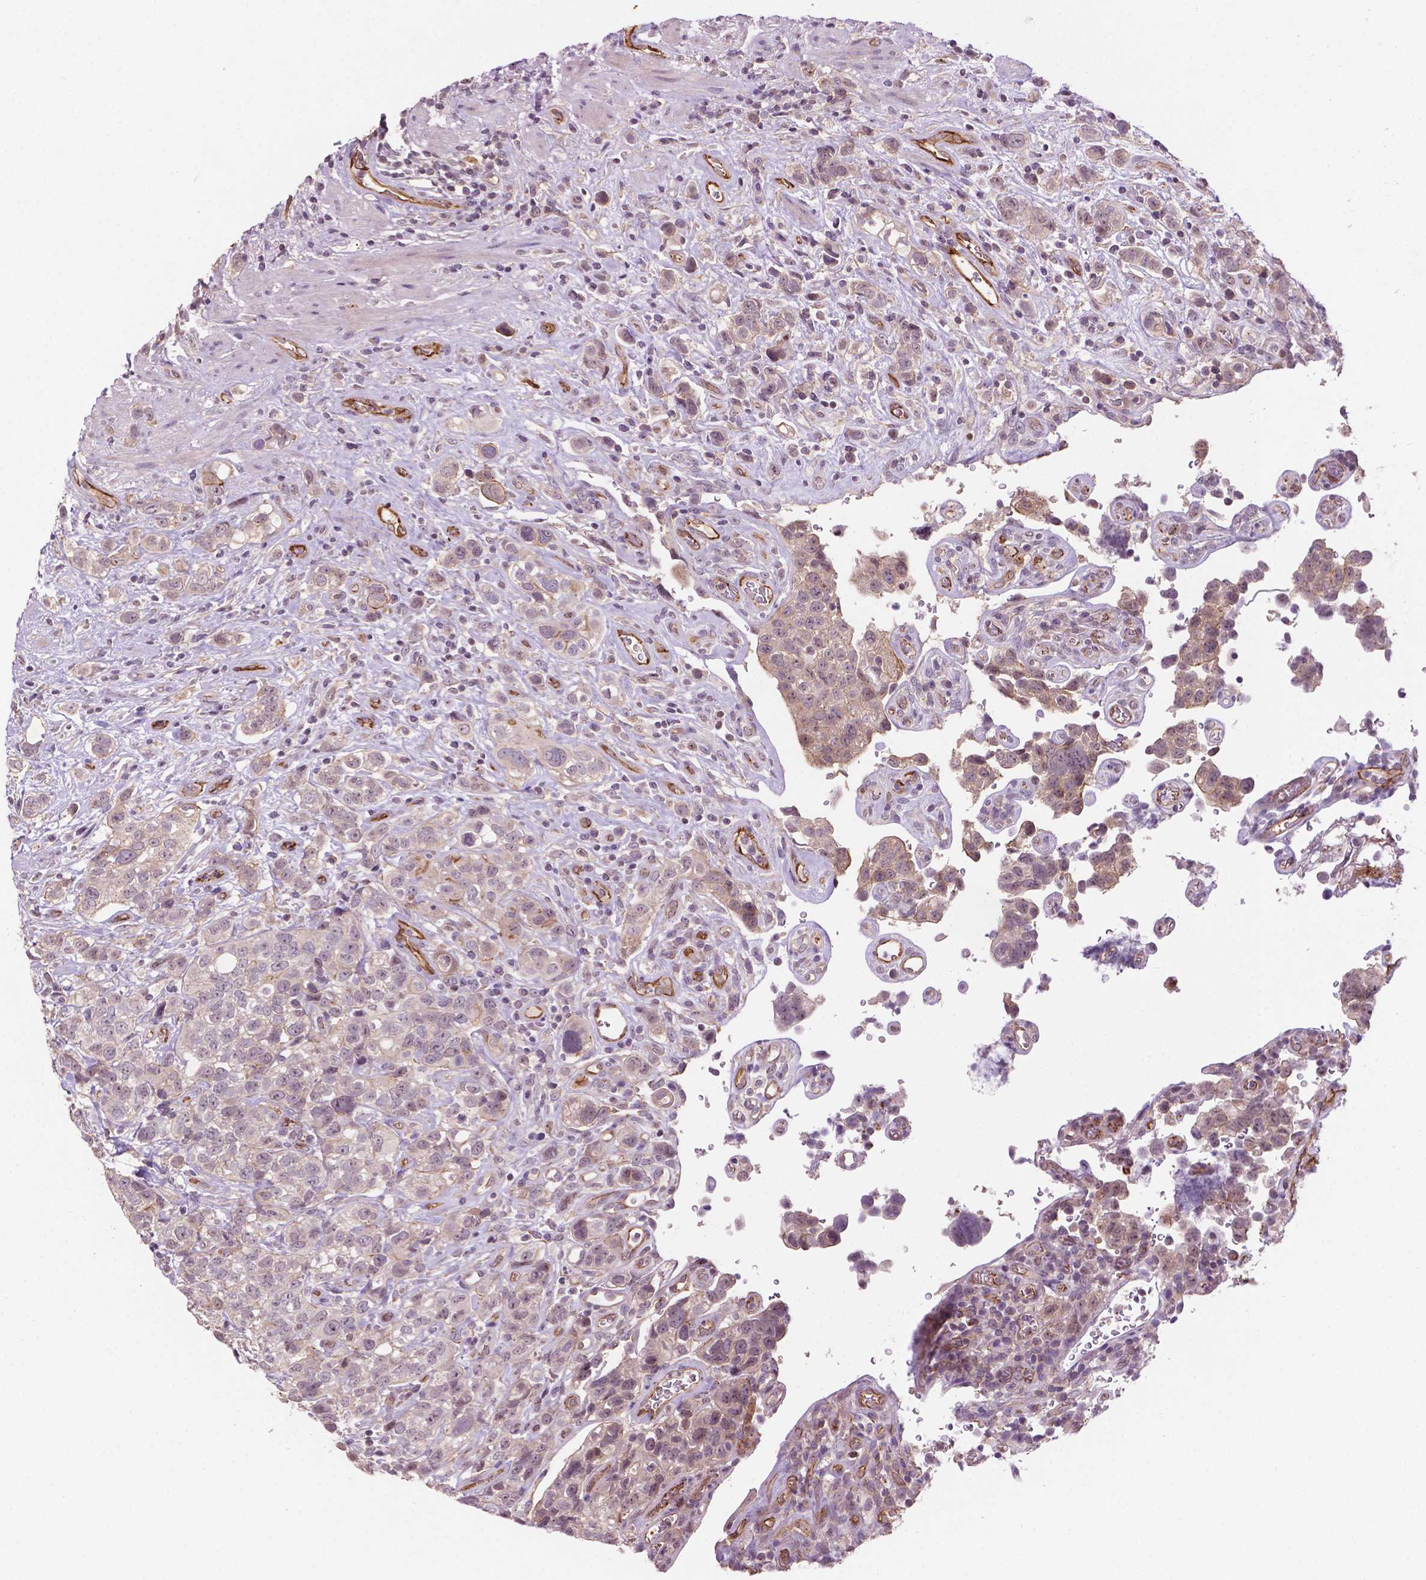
{"staining": {"intensity": "negative", "quantity": "none", "location": "none"}, "tissue": "urothelial cancer", "cell_type": "Tumor cells", "image_type": "cancer", "snomed": [{"axis": "morphology", "description": "Urothelial carcinoma, High grade"}, {"axis": "topography", "description": "Urinary bladder"}], "caption": "Micrograph shows no significant protein positivity in tumor cells of urothelial carcinoma (high-grade).", "gene": "ARL5C", "patient": {"sex": "female", "age": 58}}